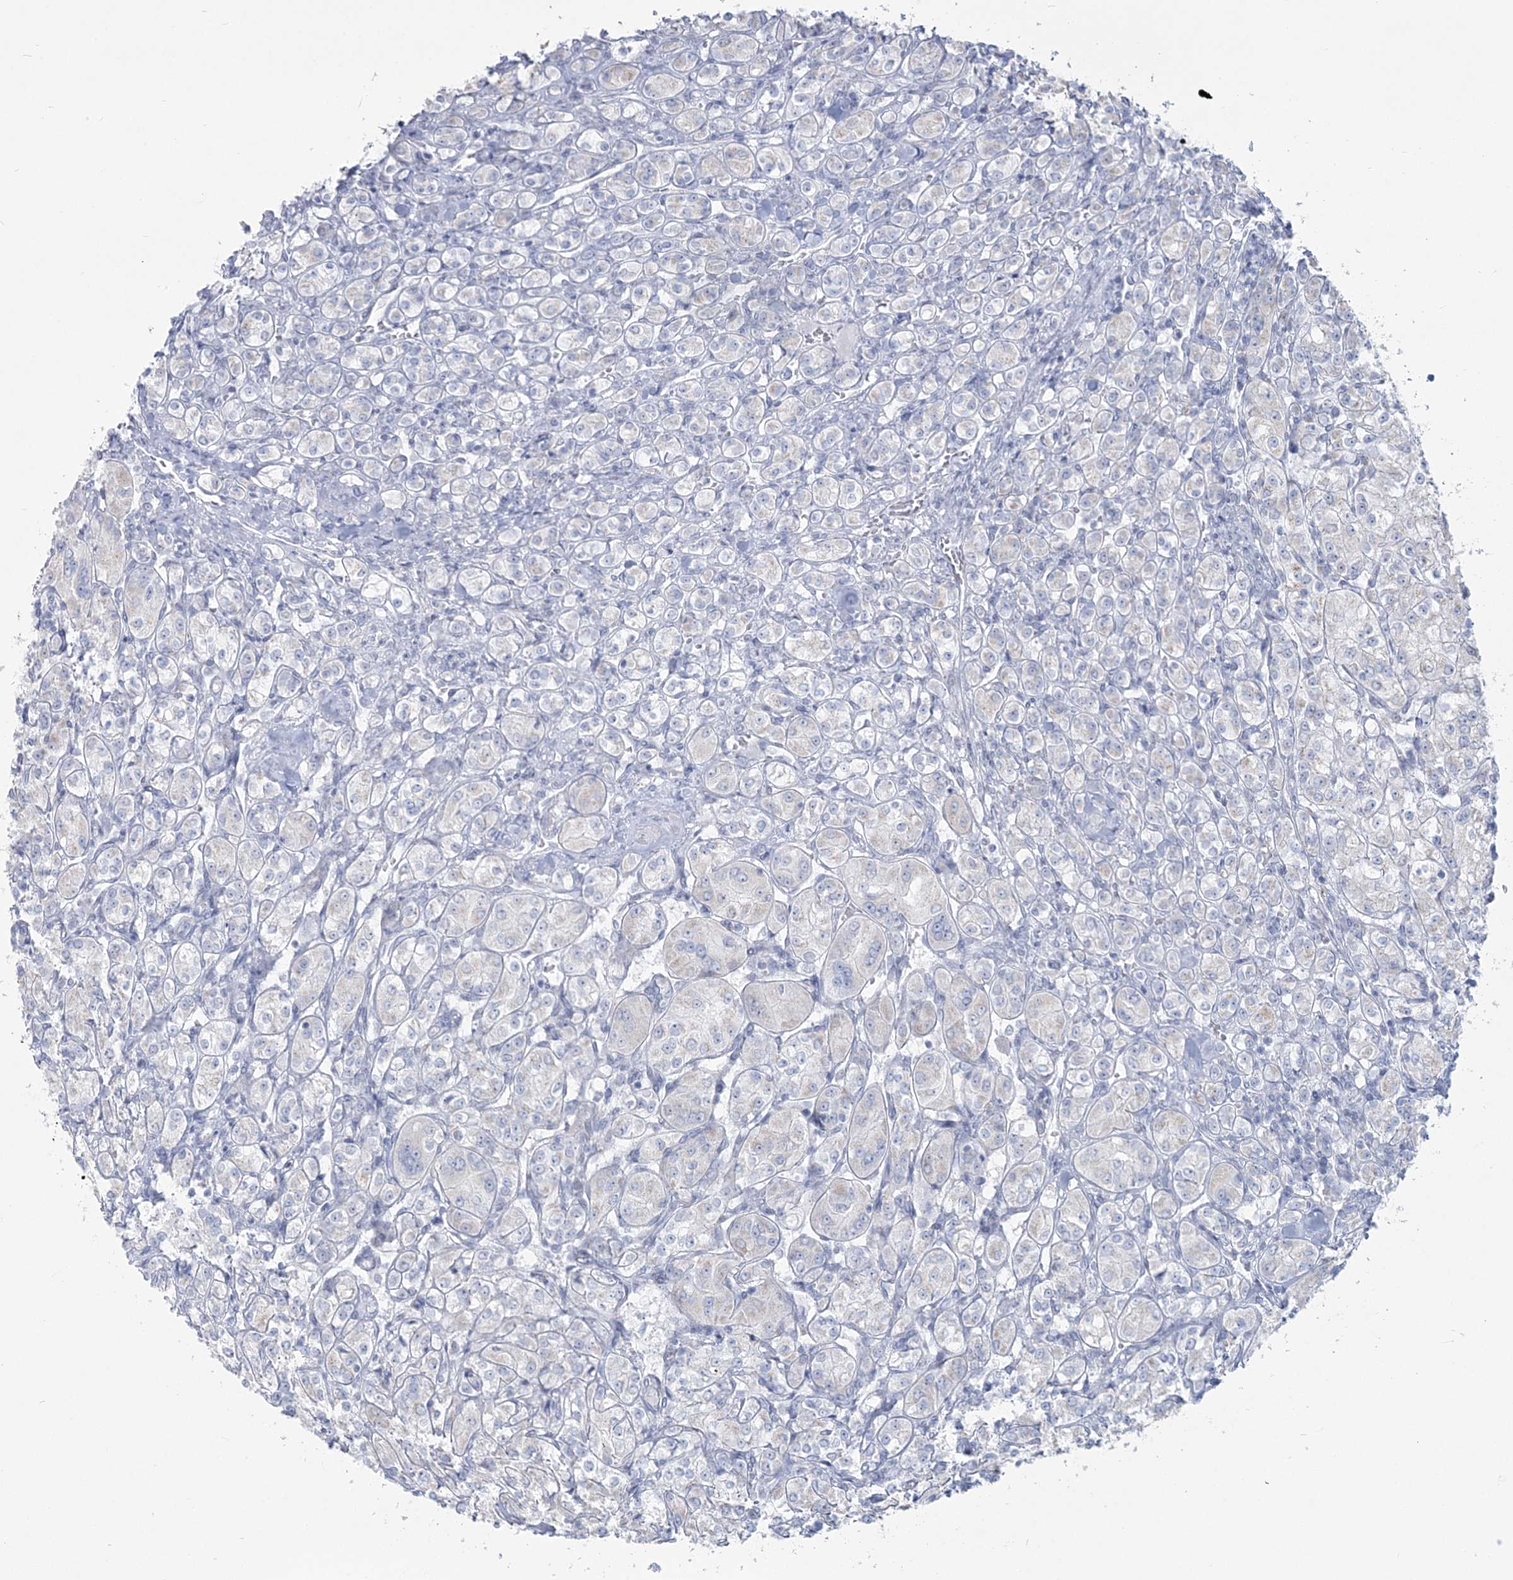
{"staining": {"intensity": "negative", "quantity": "none", "location": "none"}, "tissue": "renal cancer", "cell_type": "Tumor cells", "image_type": "cancer", "snomed": [{"axis": "morphology", "description": "Adenocarcinoma, NOS"}, {"axis": "topography", "description": "Kidney"}], "caption": "Immunohistochemistry (IHC) of renal adenocarcinoma displays no expression in tumor cells.", "gene": "ZNF843", "patient": {"sex": "male", "age": 77}}